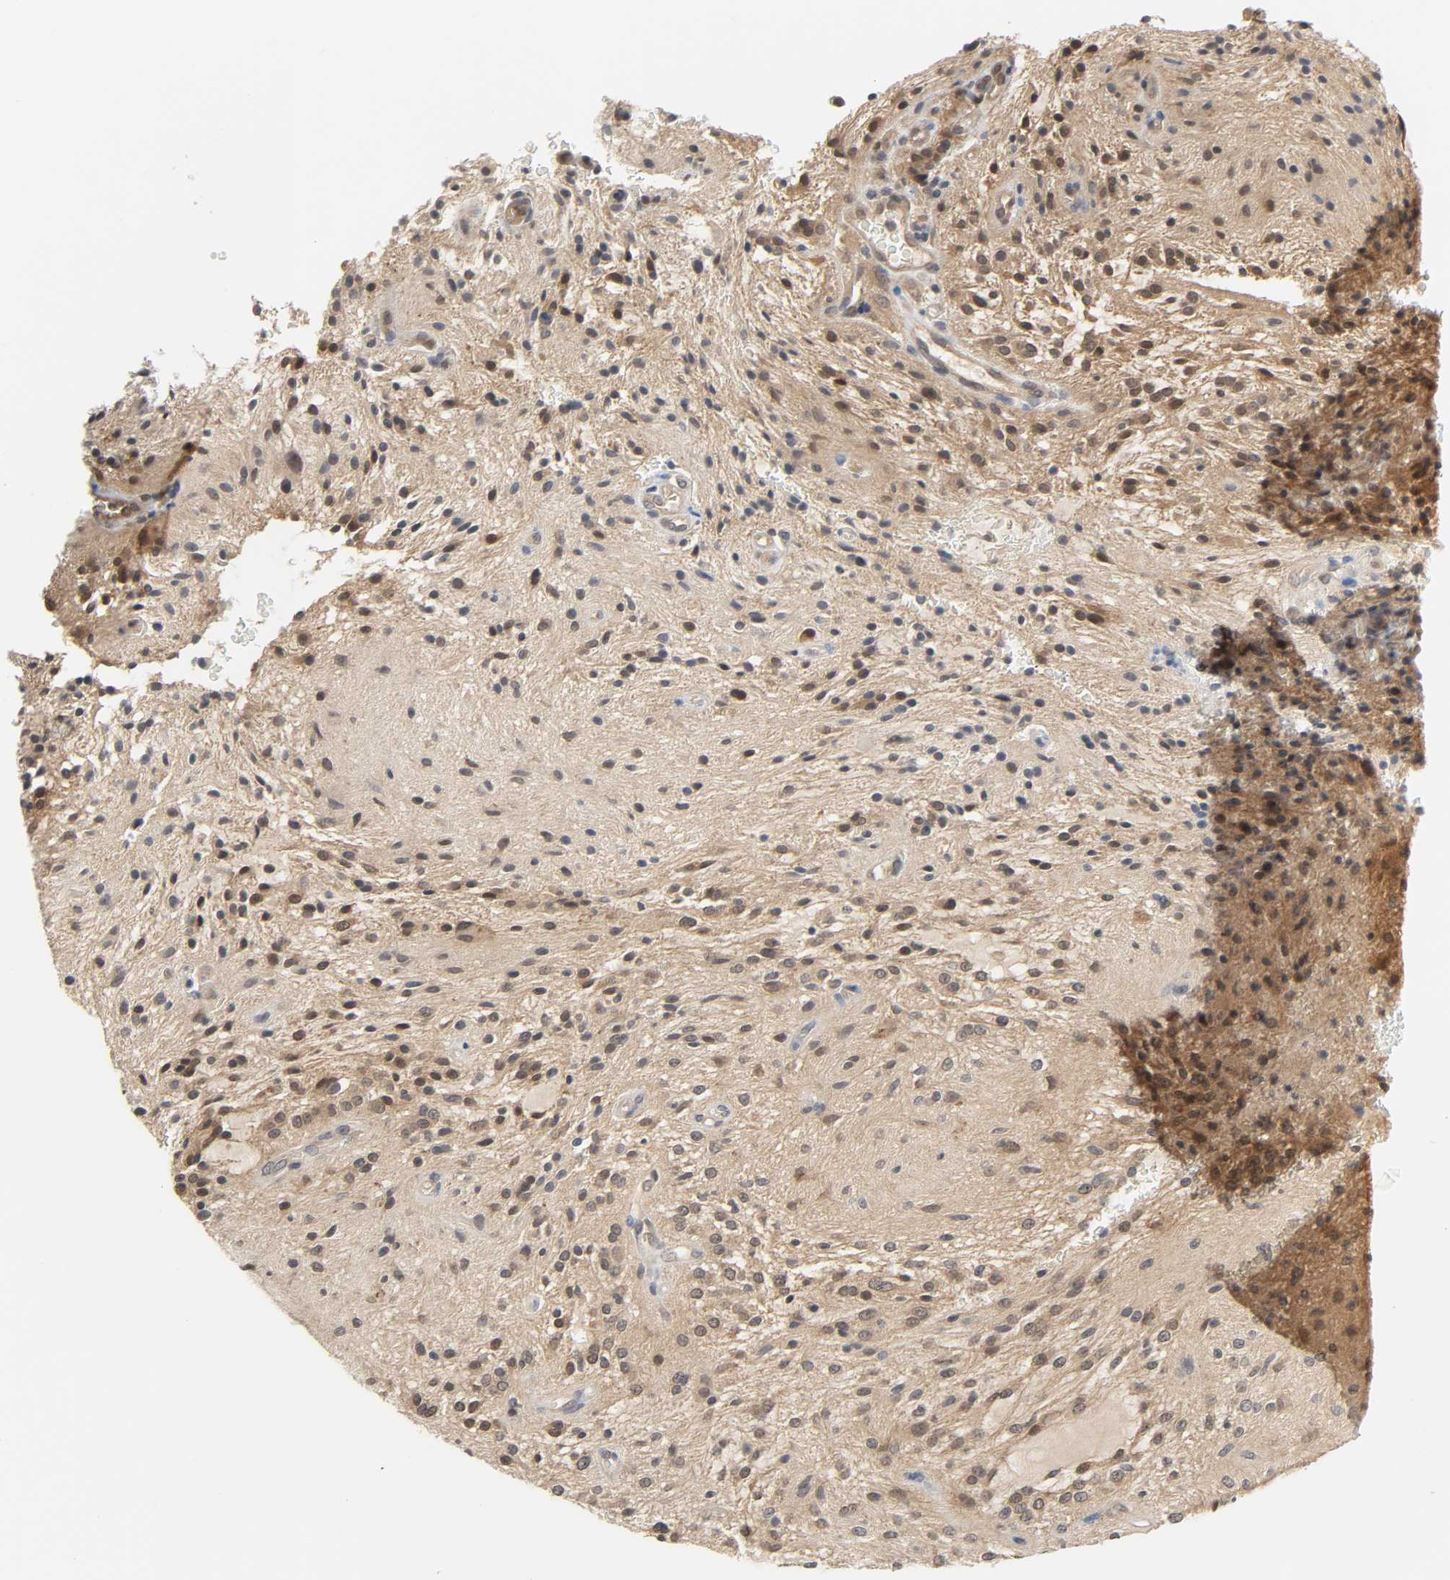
{"staining": {"intensity": "moderate", "quantity": "25%-75%", "location": "cytoplasmic/membranous,nuclear"}, "tissue": "glioma", "cell_type": "Tumor cells", "image_type": "cancer", "snomed": [{"axis": "morphology", "description": "Glioma, malignant, NOS"}, {"axis": "topography", "description": "Cerebellum"}], "caption": "Glioma (malignant) stained for a protein (brown) shows moderate cytoplasmic/membranous and nuclear positive positivity in approximately 25%-75% of tumor cells.", "gene": "MIF", "patient": {"sex": "female", "age": 10}}